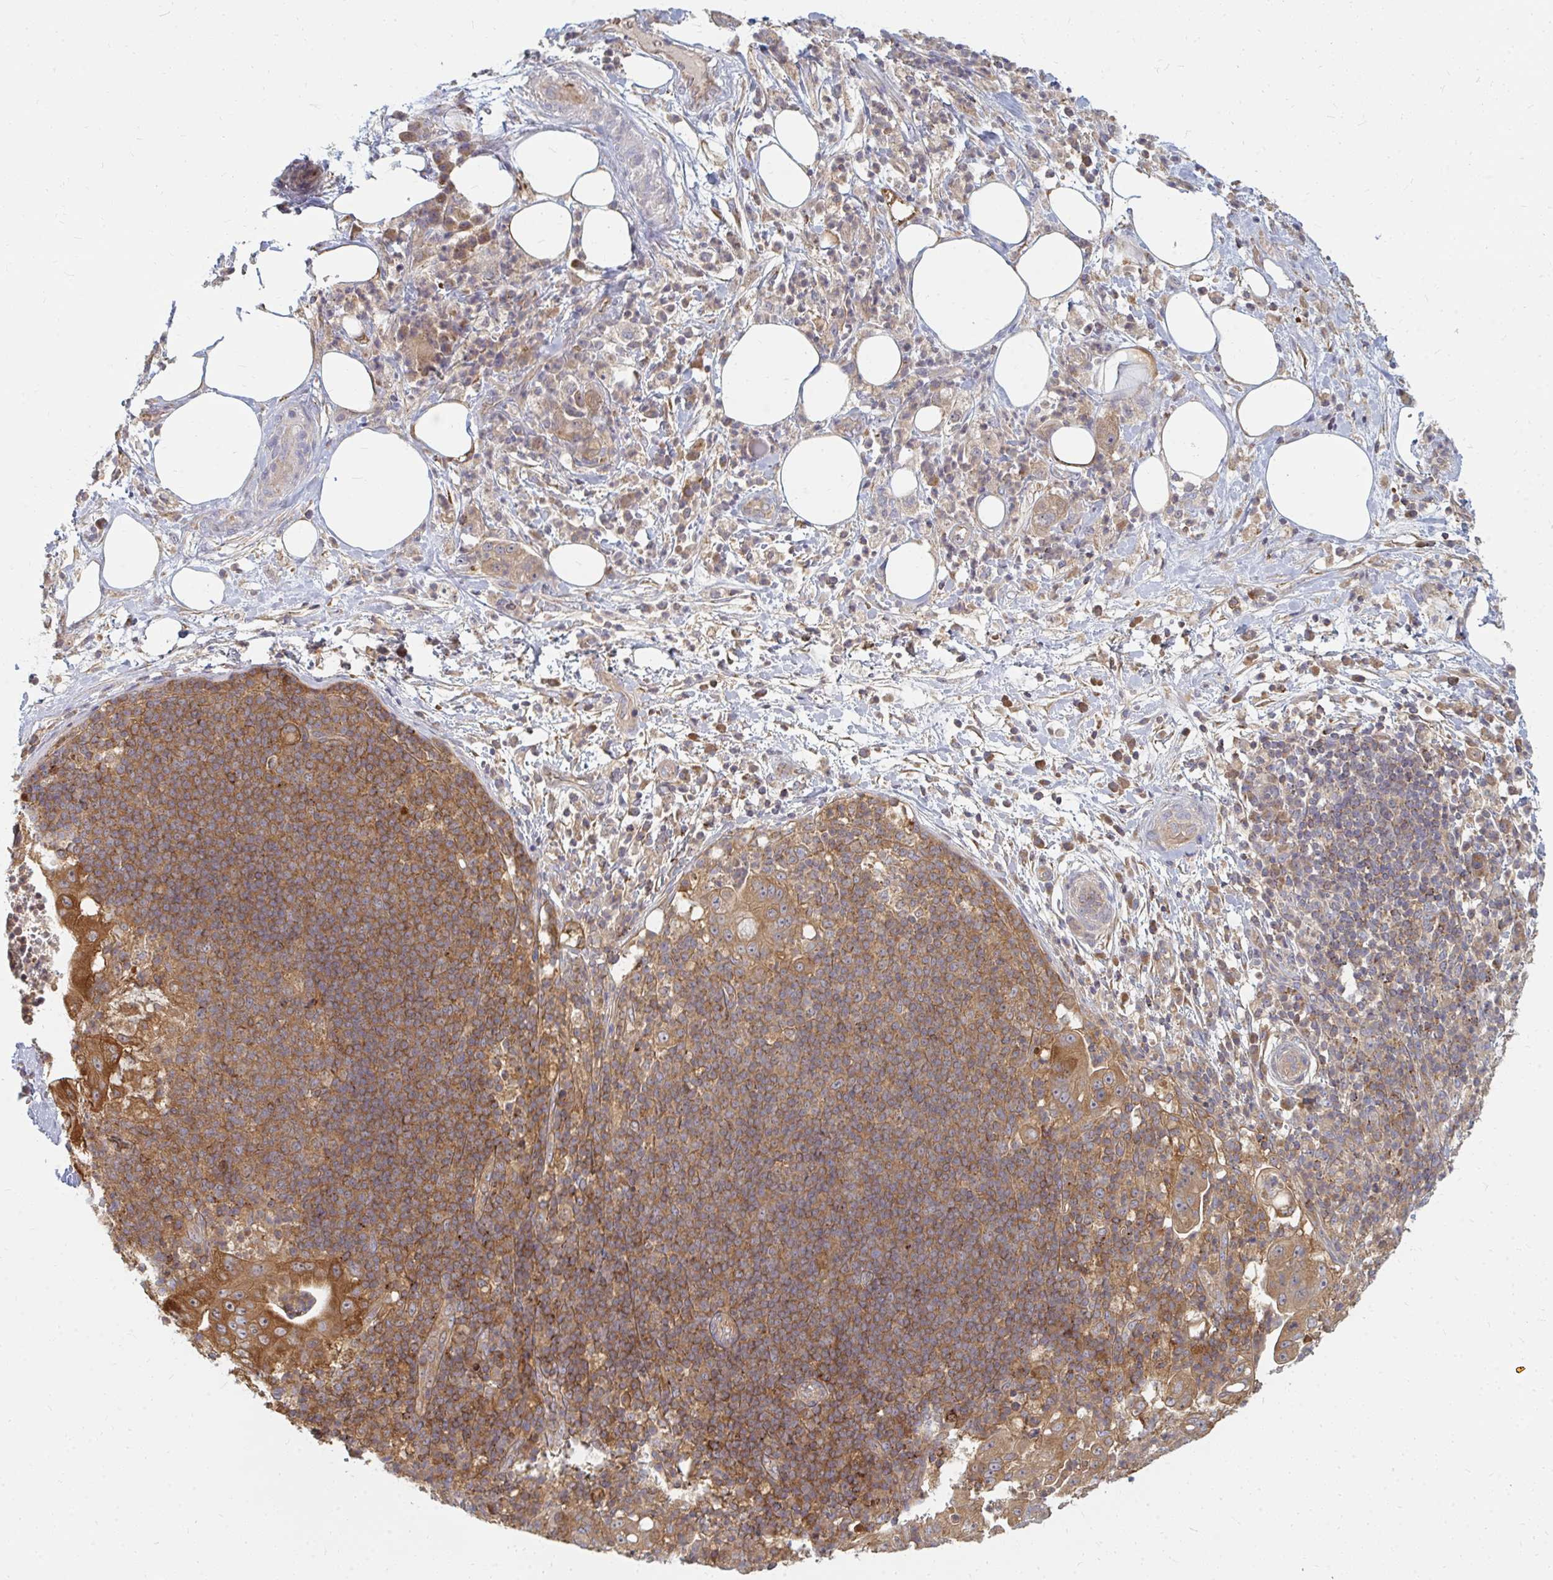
{"staining": {"intensity": "moderate", "quantity": ">75%", "location": "cytoplasmic/membranous"}, "tissue": "pancreatic cancer", "cell_type": "Tumor cells", "image_type": "cancer", "snomed": [{"axis": "morphology", "description": "Adenocarcinoma, NOS"}, {"axis": "topography", "description": "Pancreas"}], "caption": "Pancreatic cancer (adenocarcinoma) tissue demonstrates moderate cytoplasmic/membranous positivity in approximately >75% of tumor cells, visualized by immunohistochemistry.", "gene": "ZNF285", "patient": {"sex": "male", "age": 71}}